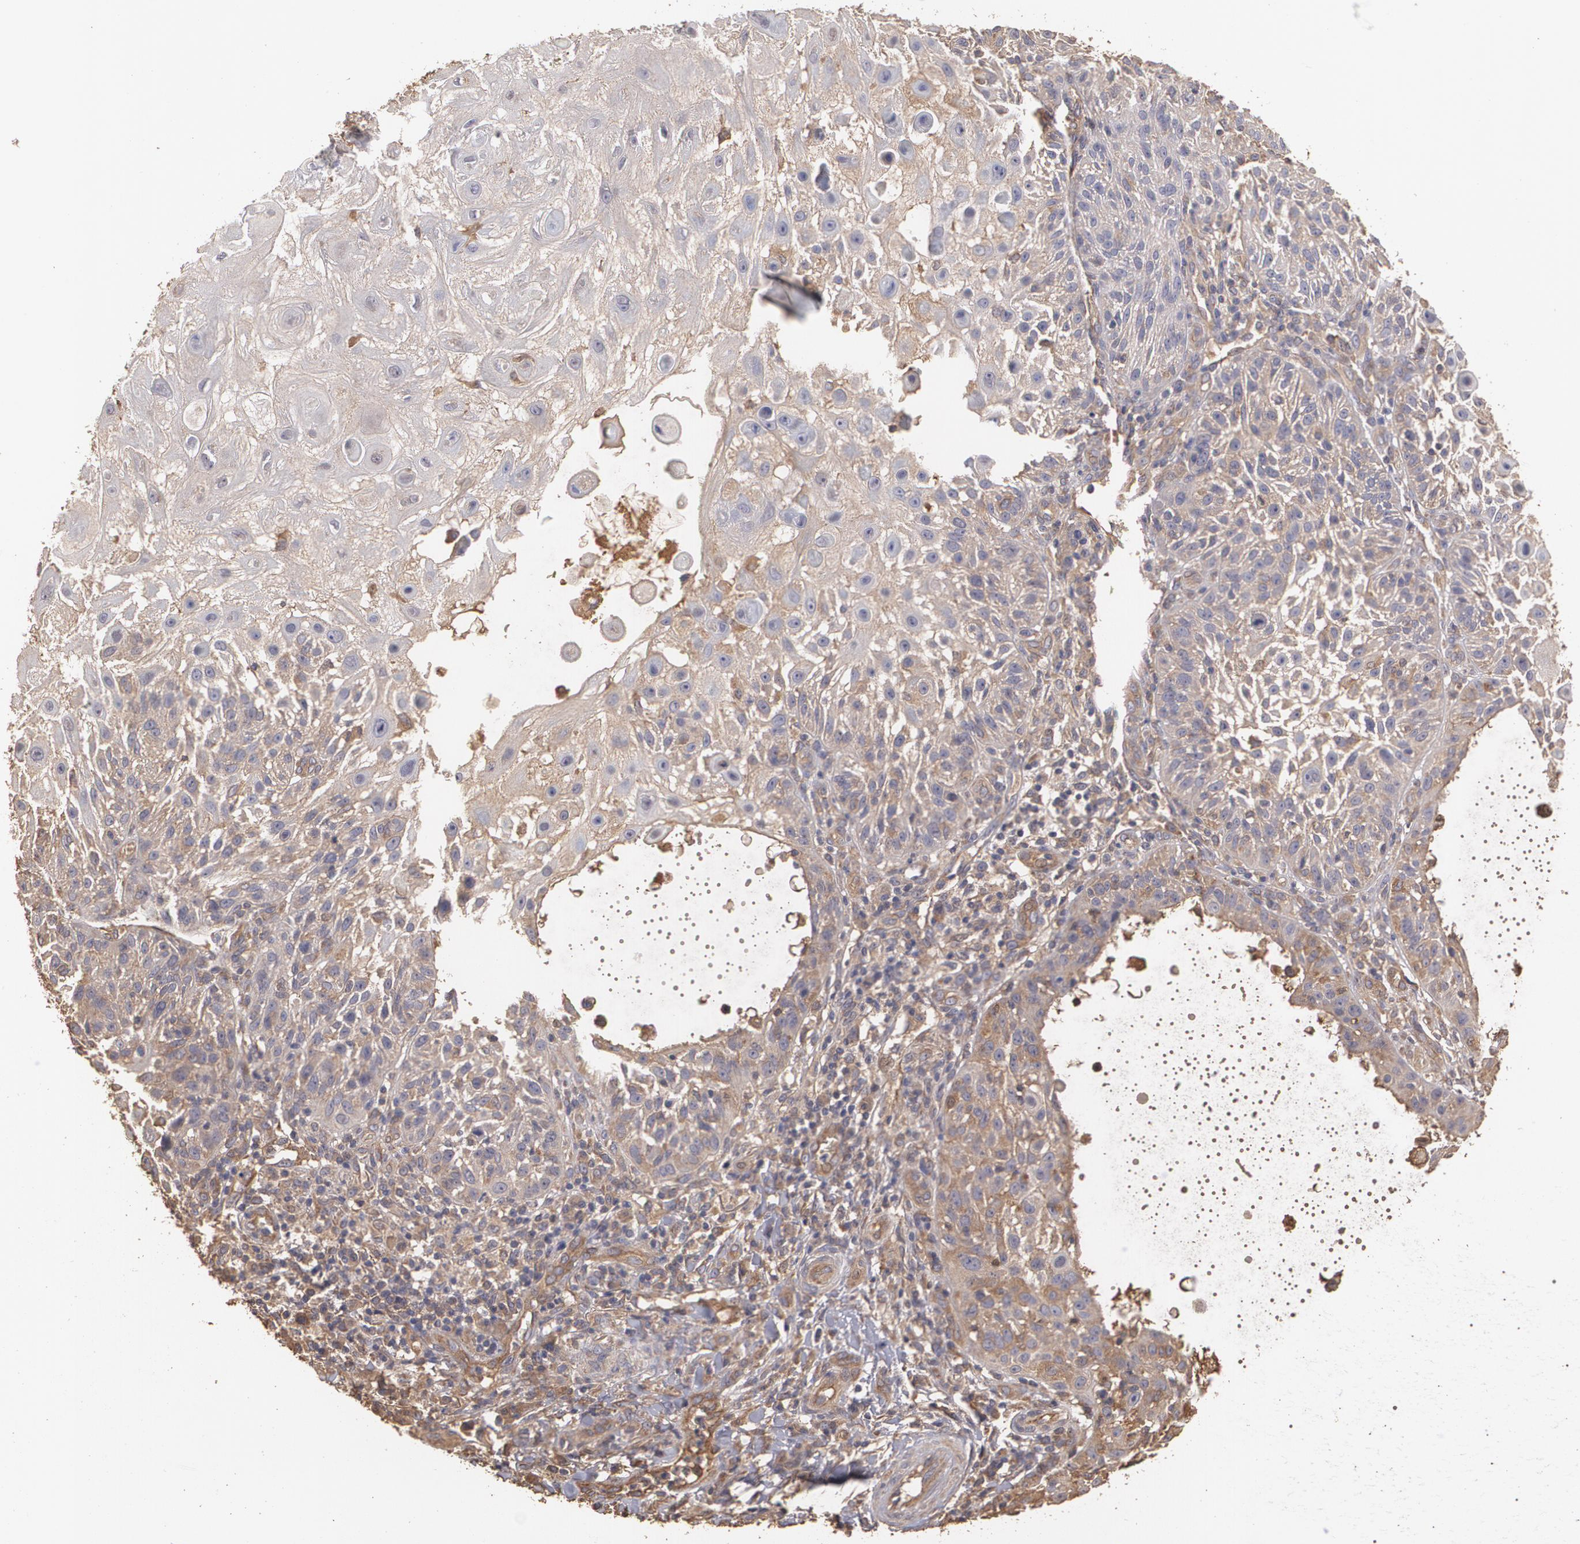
{"staining": {"intensity": "weak", "quantity": ">75%", "location": "cytoplasmic/membranous"}, "tissue": "skin cancer", "cell_type": "Tumor cells", "image_type": "cancer", "snomed": [{"axis": "morphology", "description": "Squamous cell carcinoma, NOS"}, {"axis": "topography", "description": "Skin"}], "caption": "IHC photomicrograph of neoplastic tissue: skin squamous cell carcinoma stained using immunohistochemistry (IHC) demonstrates low levels of weak protein expression localized specifically in the cytoplasmic/membranous of tumor cells, appearing as a cytoplasmic/membranous brown color.", "gene": "PON1", "patient": {"sex": "female", "age": 89}}